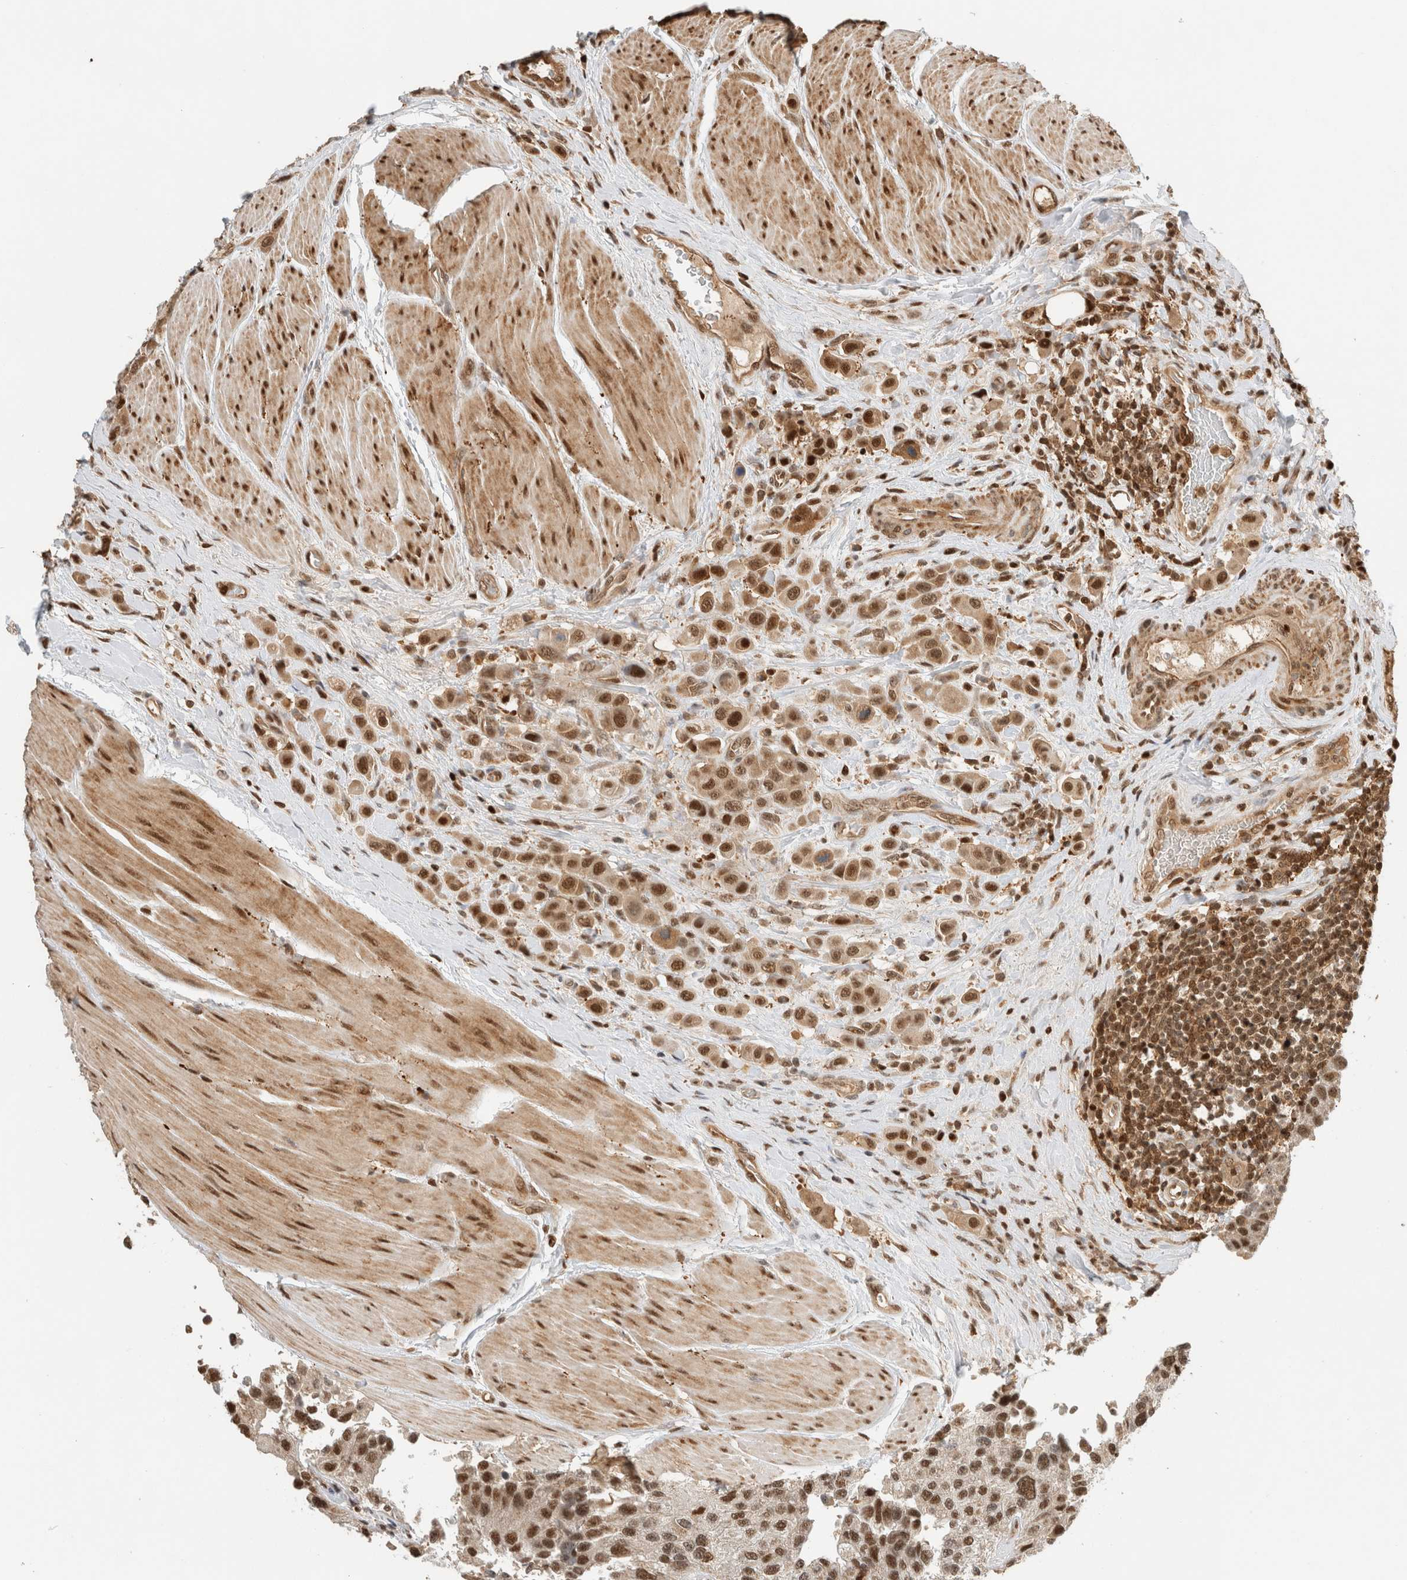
{"staining": {"intensity": "strong", "quantity": ">75%", "location": "cytoplasmic/membranous,nuclear"}, "tissue": "urothelial cancer", "cell_type": "Tumor cells", "image_type": "cancer", "snomed": [{"axis": "morphology", "description": "Urothelial carcinoma, High grade"}, {"axis": "topography", "description": "Urinary bladder"}], "caption": "Immunohistochemistry (IHC) of high-grade urothelial carcinoma shows high levels of strong cytoplasmic/membranous and nuclear expression in about >75% of tumor cells. The staining is performed using DAB (3,3'-diaminobenzidine) brown chromogen to label protein expression. The nuclei are counter-stained blue using hematoxylin.", "gene": "SNRNP40", "patient": {"sex": "male", "age": 50}}